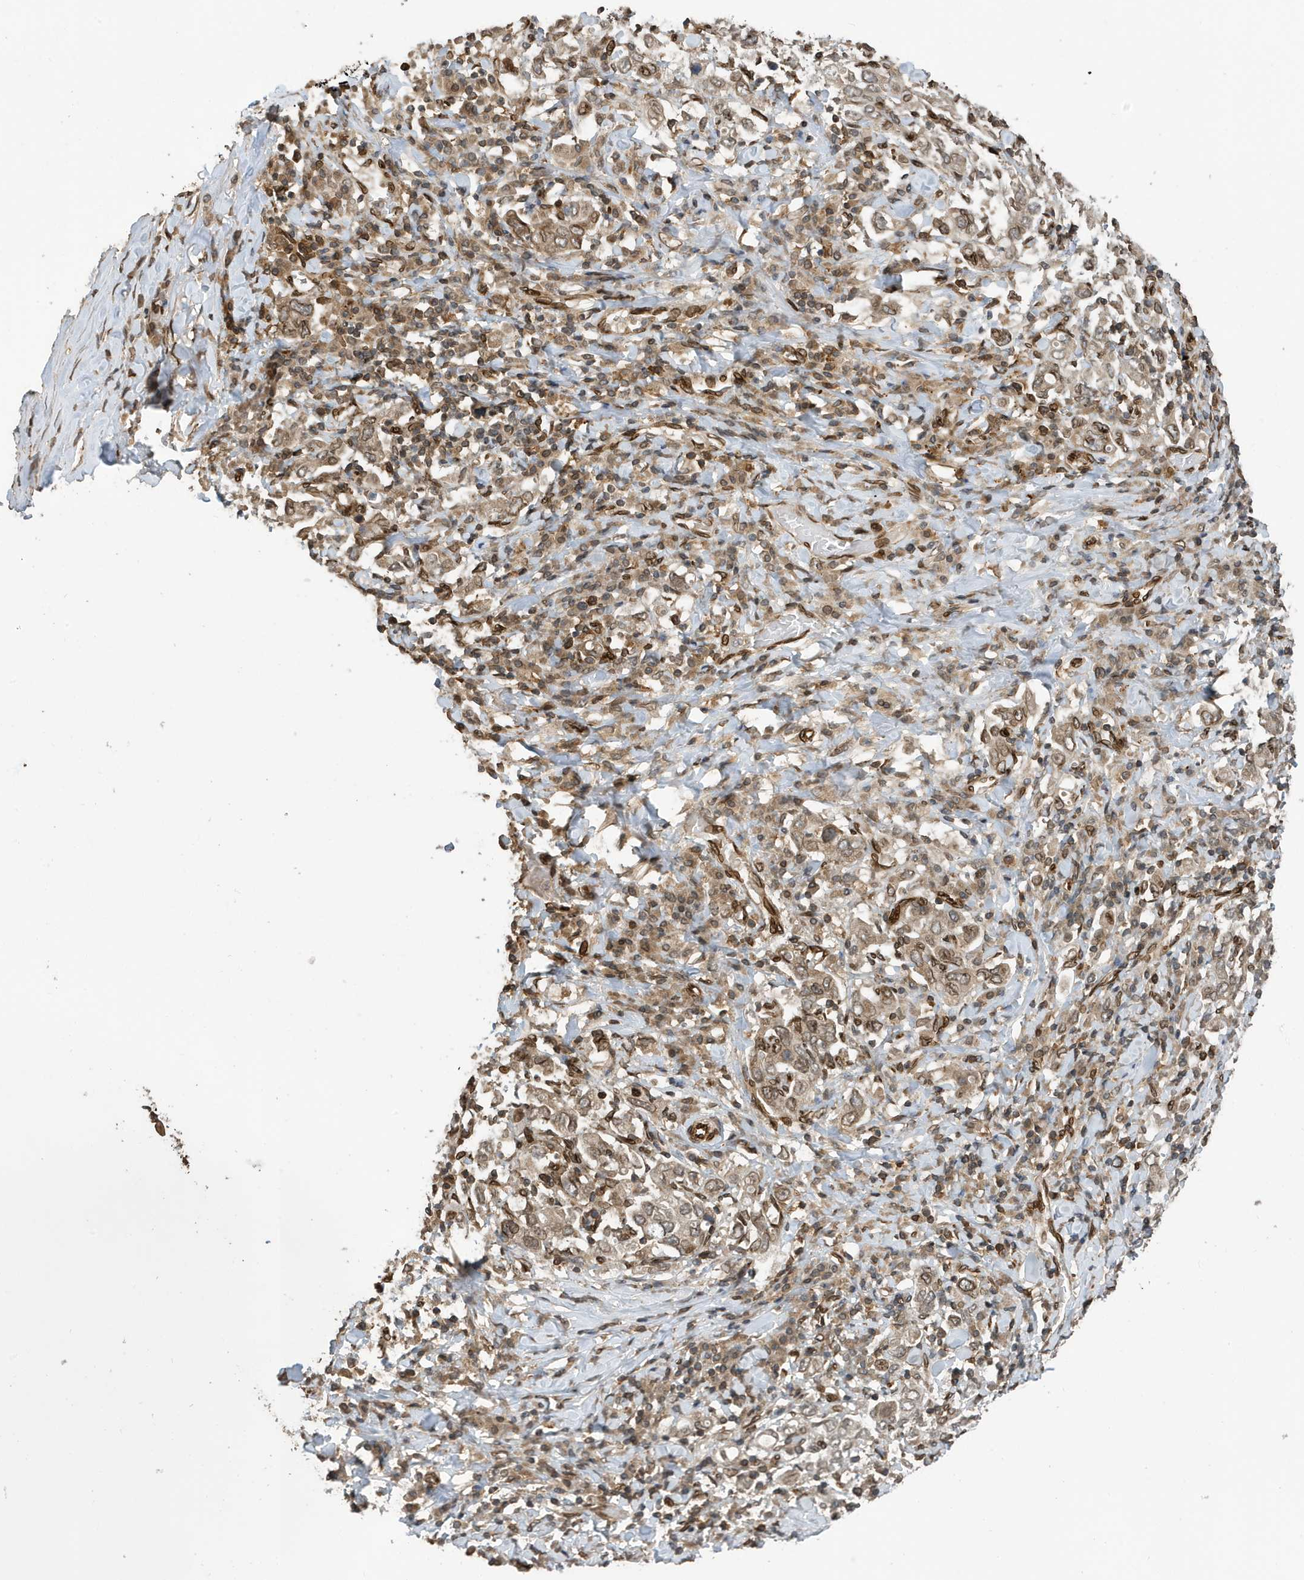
{"staining": {"intensity": "weak", "quantity": ">75%", "location": "cytoplasmic/membranous,nuclear"}, "tissue": "stomach cancer", "cell_type": "Tumor cells", "image_type": "cancer", "snomed": [{"axis": "morphology", "description": "Adenocarcinoma, NOS"}, {"axis": "topography", "description": "Stomach, upper"}], "caption": "Protein expression by immunohistochemistry (IHC) exhibits weak cytoplasmic/membranous and nuclear expression in approximately >75% of tumor cells in stomach cancer.", "gene": "DUSP18", "patient": {"sex": "male", "age": 62}}